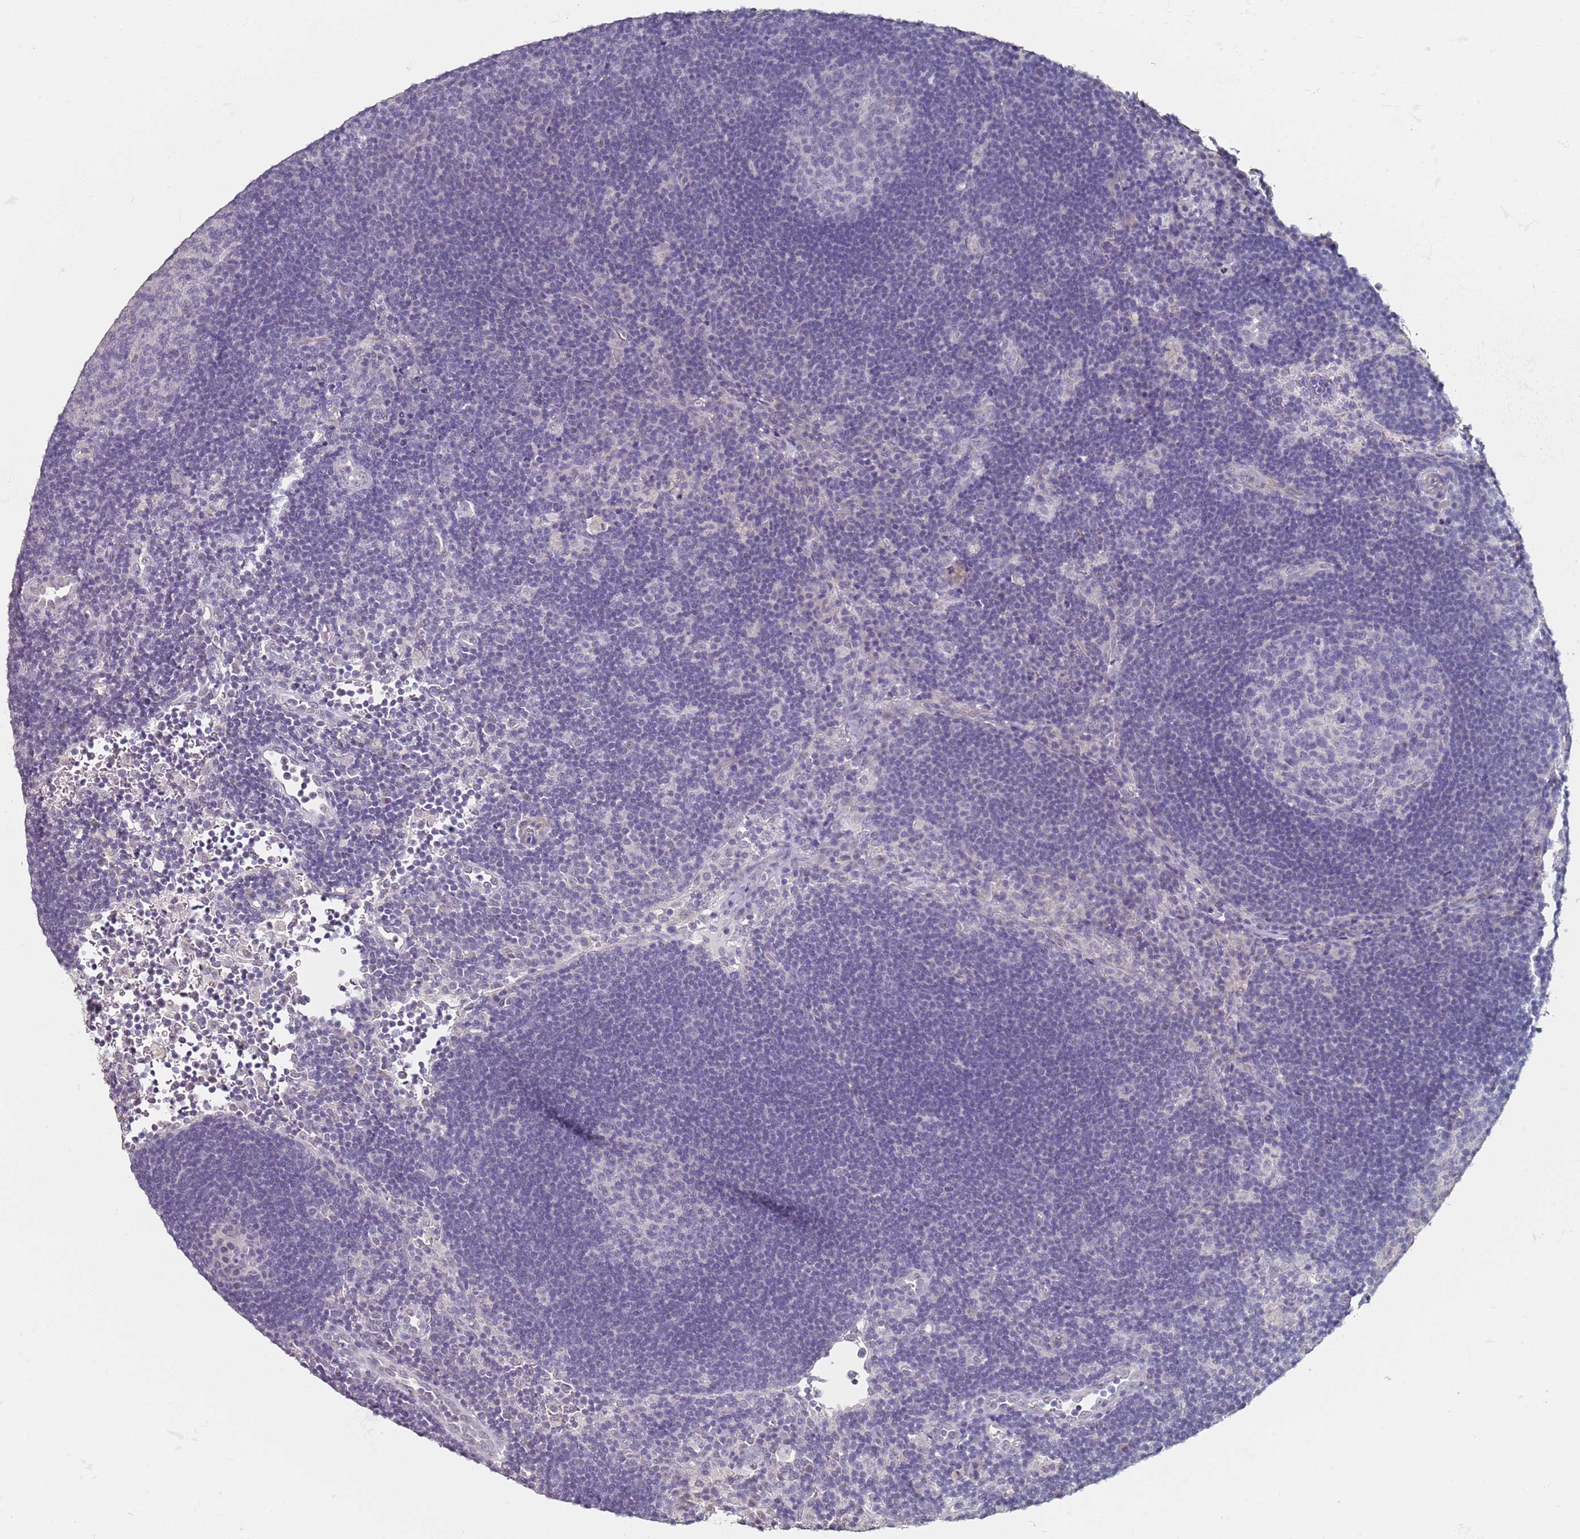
{"staining": {"intensity": "negative", "quantity": "none", "location": "none"}, "tissue": "lymph node", "cell_type": "Germinal center cells", "image_type": "normal", "snomed": [{"axis": "morphology", "description": "Normal tissue, NOS"}, {"axis": "topography", "description": "Lymph node"}], "caption": "Immunohistochemistry (IHC) of normal lymph node displays no staining in germinal center cells. The staining was performed using DAB to visualize the protein expression in brown, while the nuclei were stained in blue with hematoxylin (Magnification: 20x).", "gene": "DNAH11", "patient": {"sex": "male", "age": 62}}